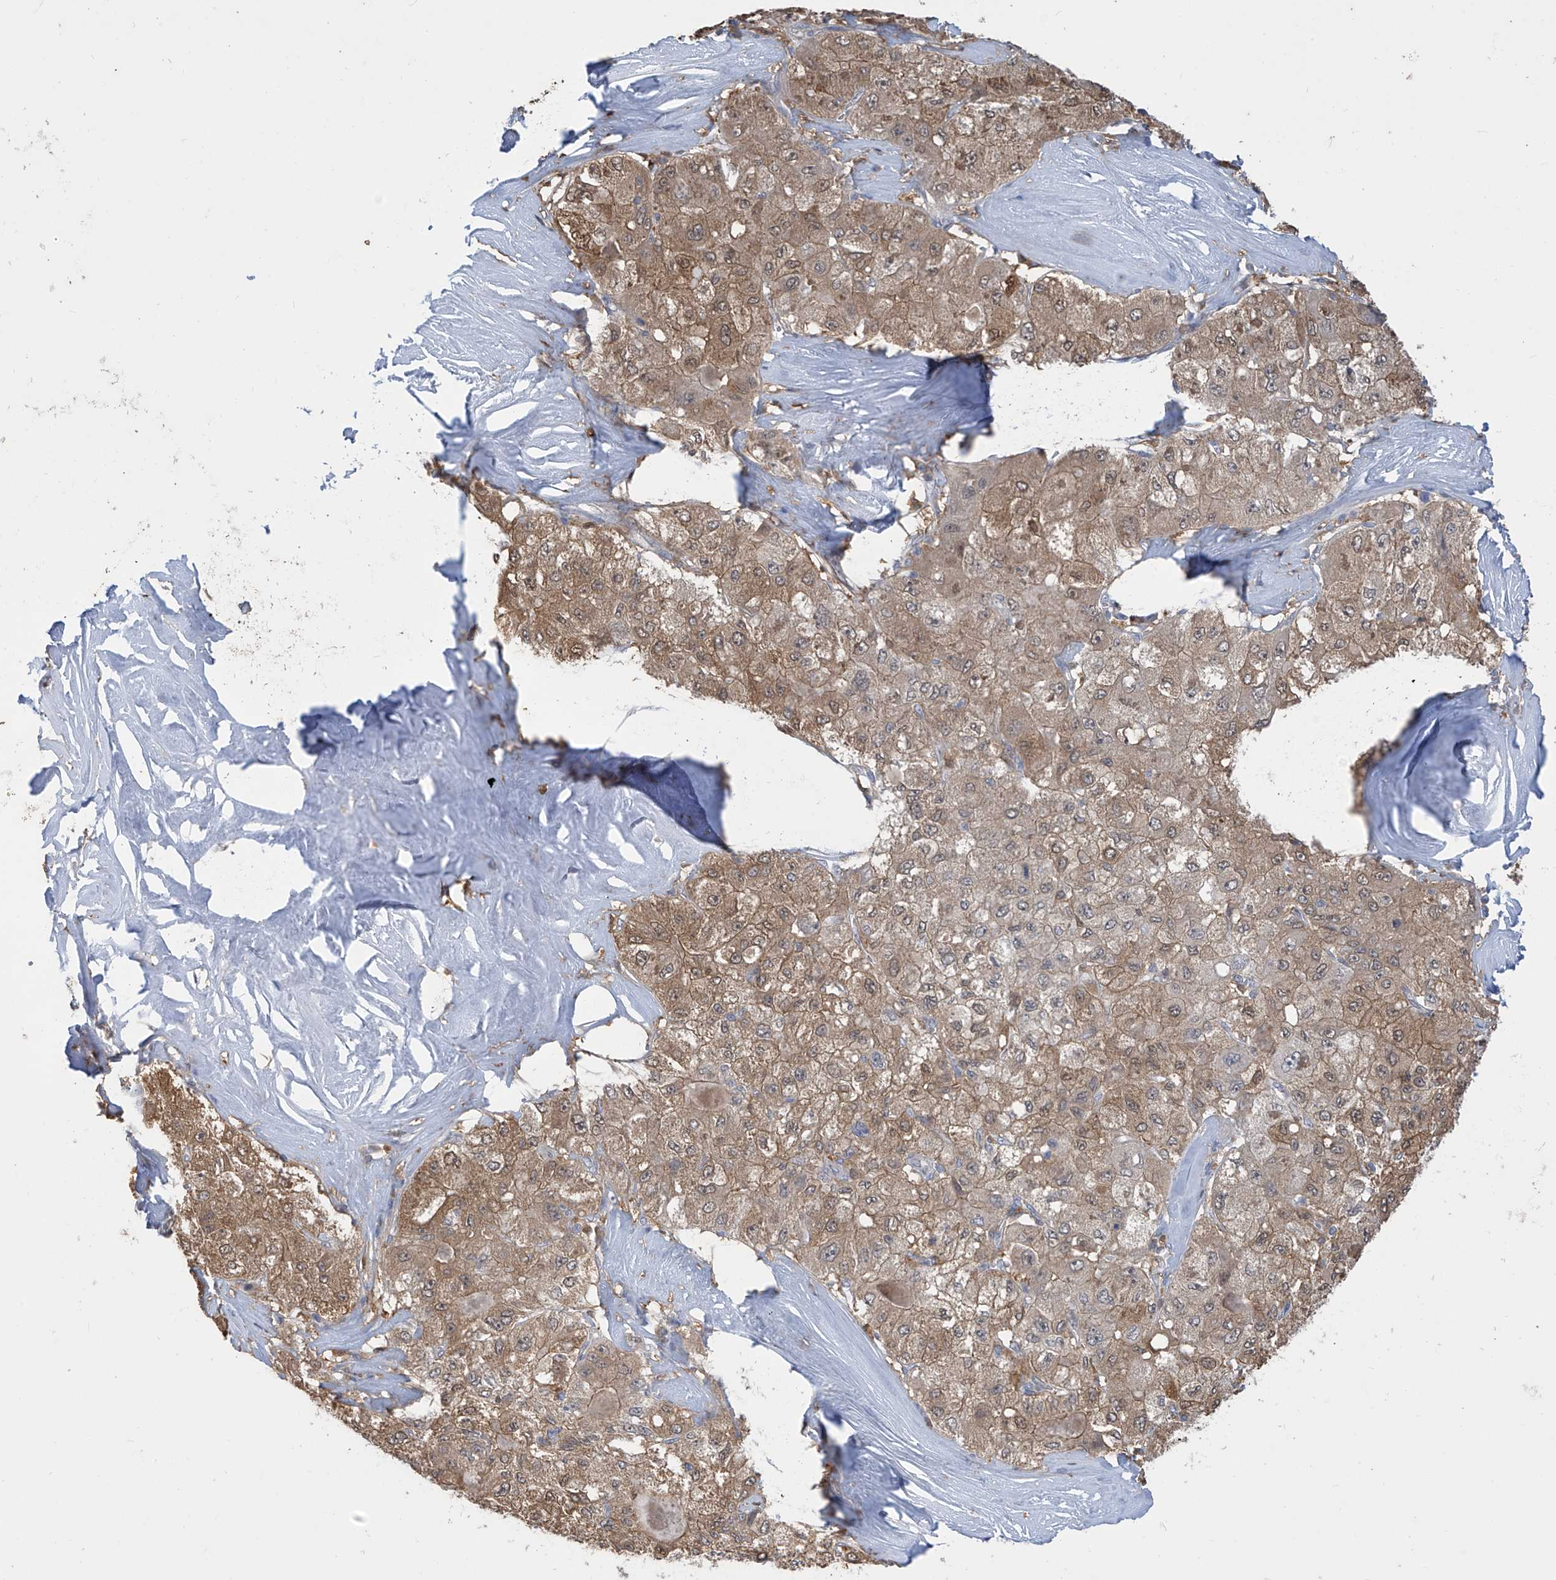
{"staining": {"intensity": "moderate", "quantity": ">75%", "location": "cytoplasmic/membranous,nuclear"}, "tissue": "liver cancer", "cell_type": "Tumor cells", "image_type": "cancer", "snomed": [{"axis": "morphology", "description": "Carcinoma, Hepatocellular, NOS"}, {"axis": "topography", "description": "Liver"}], "caption": "Liver cancer stained with a protein marker reveals moderate staining in tumor cells.", "gene": "IDH1", "patient": {"sex": "male", "age": 80}}